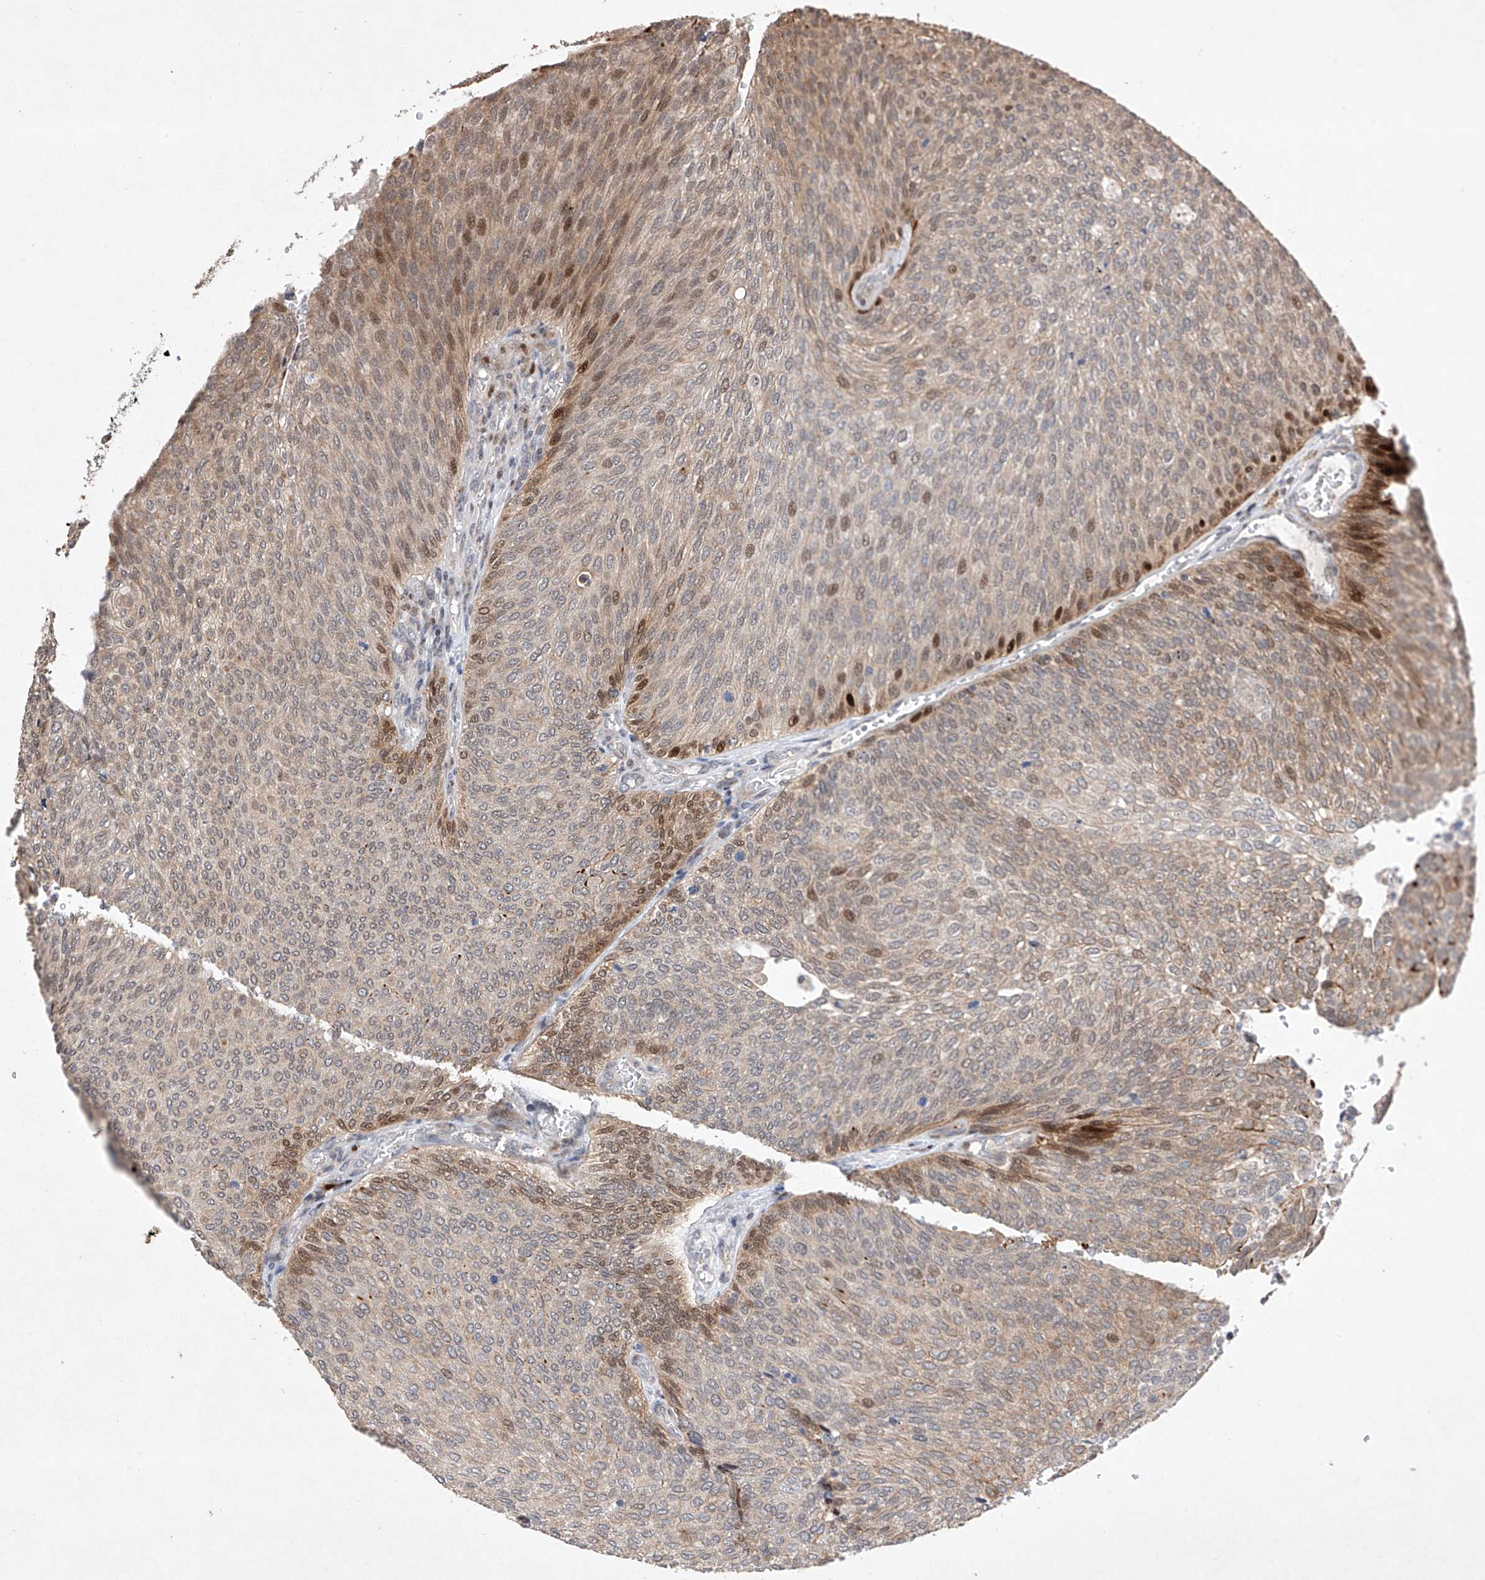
{"staining": {"intensity": "strong", "quantity": "<25%", "location": "cytoplasmic/membranous,nuclear"}, "tissue": "urothelial cancer", "cell_type": "Tumor cells", "image_type": "cancer", "snomed": [{"axis": "morphology", "description": "Urothelial carcinoma, Low grade"}, {"axis": "topography", "description": "Urinary bladder"}], "caption": "Strong cytoplasmic/membranous and nuclear positivity for a protein is appreciated in about <25% of tumor cells of urothelial carcinoma (low-grade) using immunohistochemistry (IHC).", "gene": "AFG1L", "patient": {"sex": "female", "age": 79}}